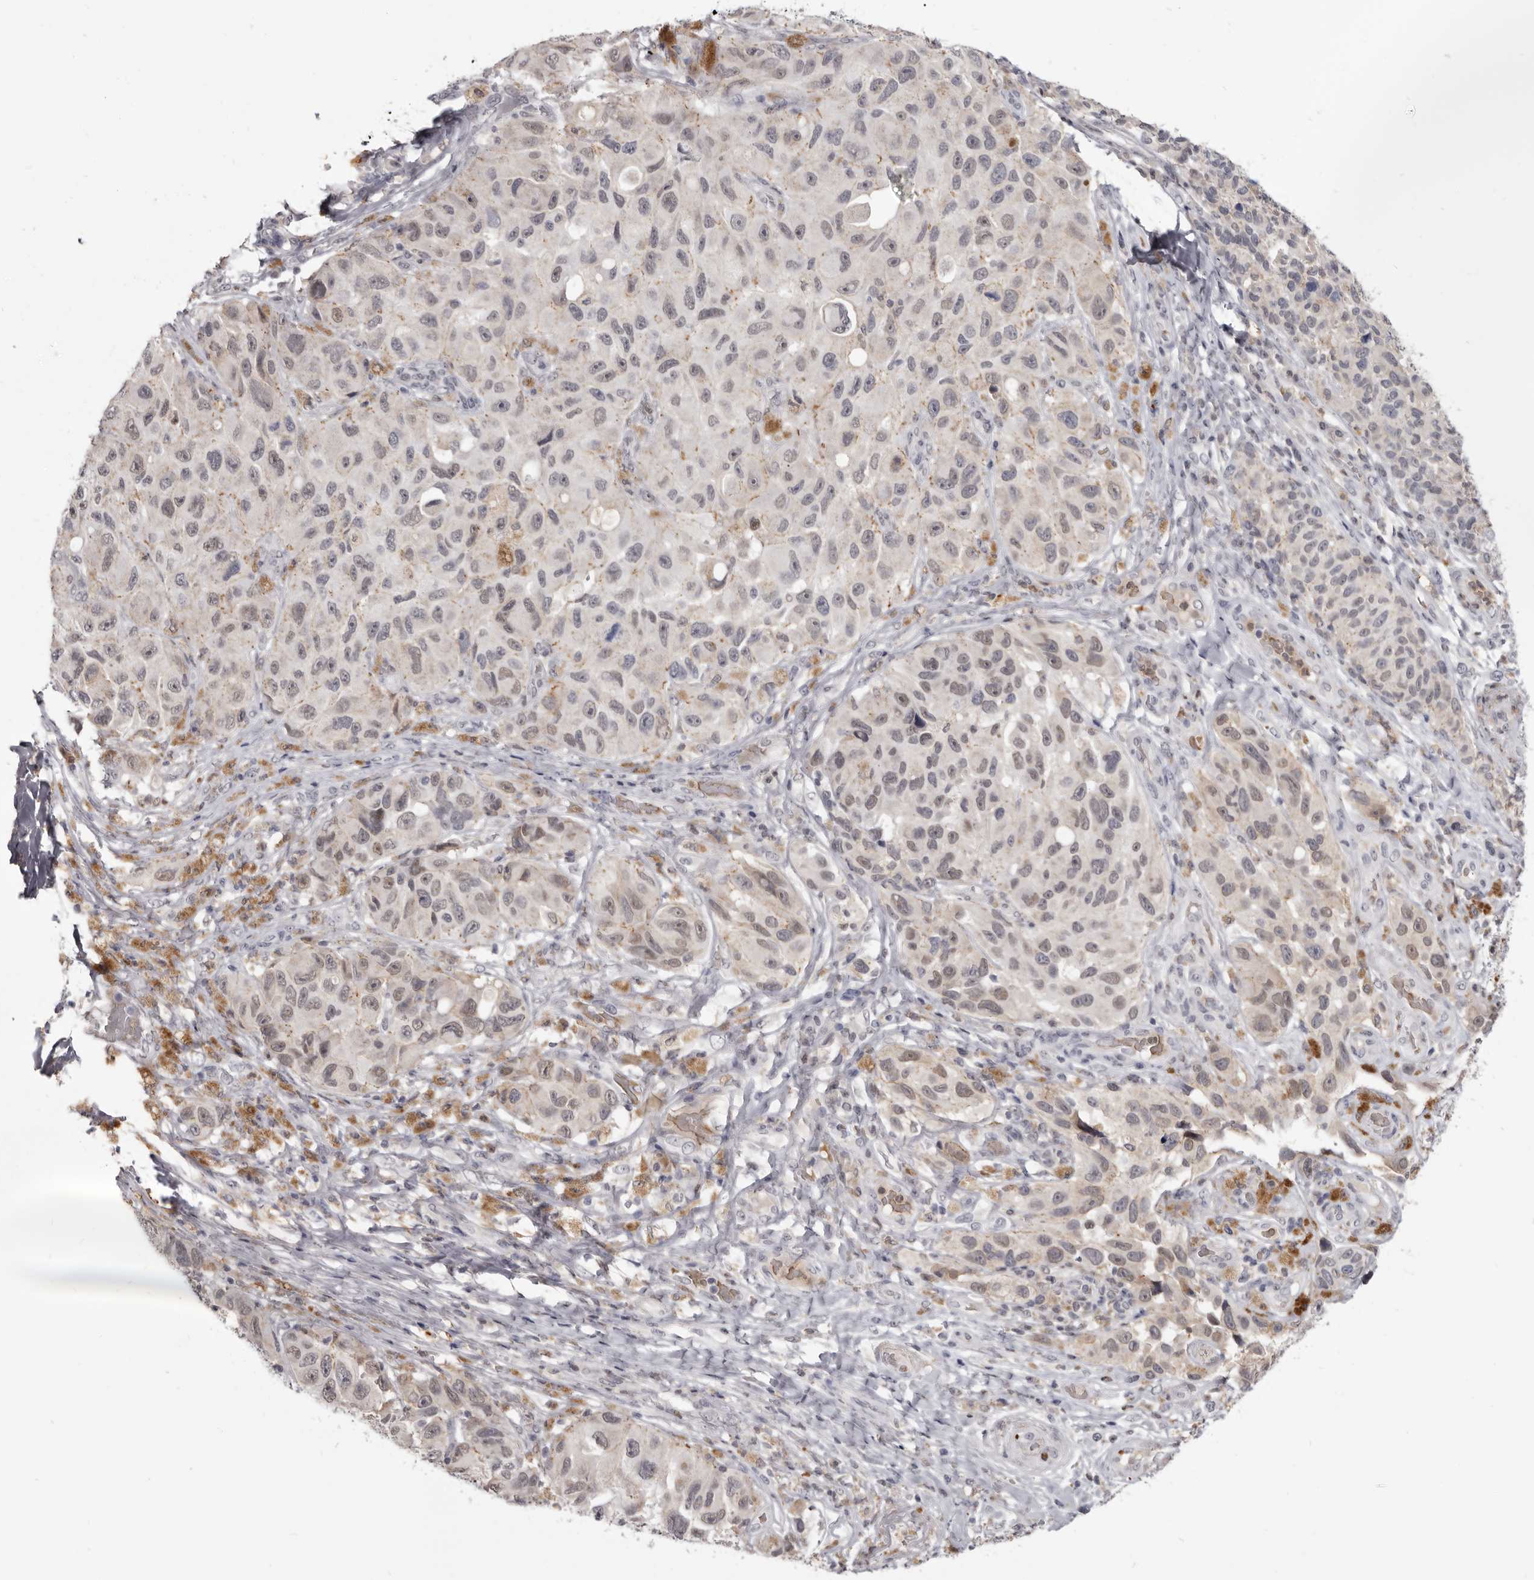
{"staining": {"intensity": "weak", "quantity": "<25%", "location": "nuclear"}, "tissue": "melanoma", "cell_type": "Tumor cells", "image_type": "cancer", "snomed": [{"axis": "morphology", "description": "Malignant melanoma, NOS"}, {"axis": "topography", "description": "Skin"}], "caption": "Immunohistochemistry photomicrograph of neoplastic tissue: malignant melanoma stained with DAB (3,3'-diaminobenzidine) exhibits no significant protein expression in tumor cells.", "gene": "CGN", "patient": {"sex": "female", "age": 73}}